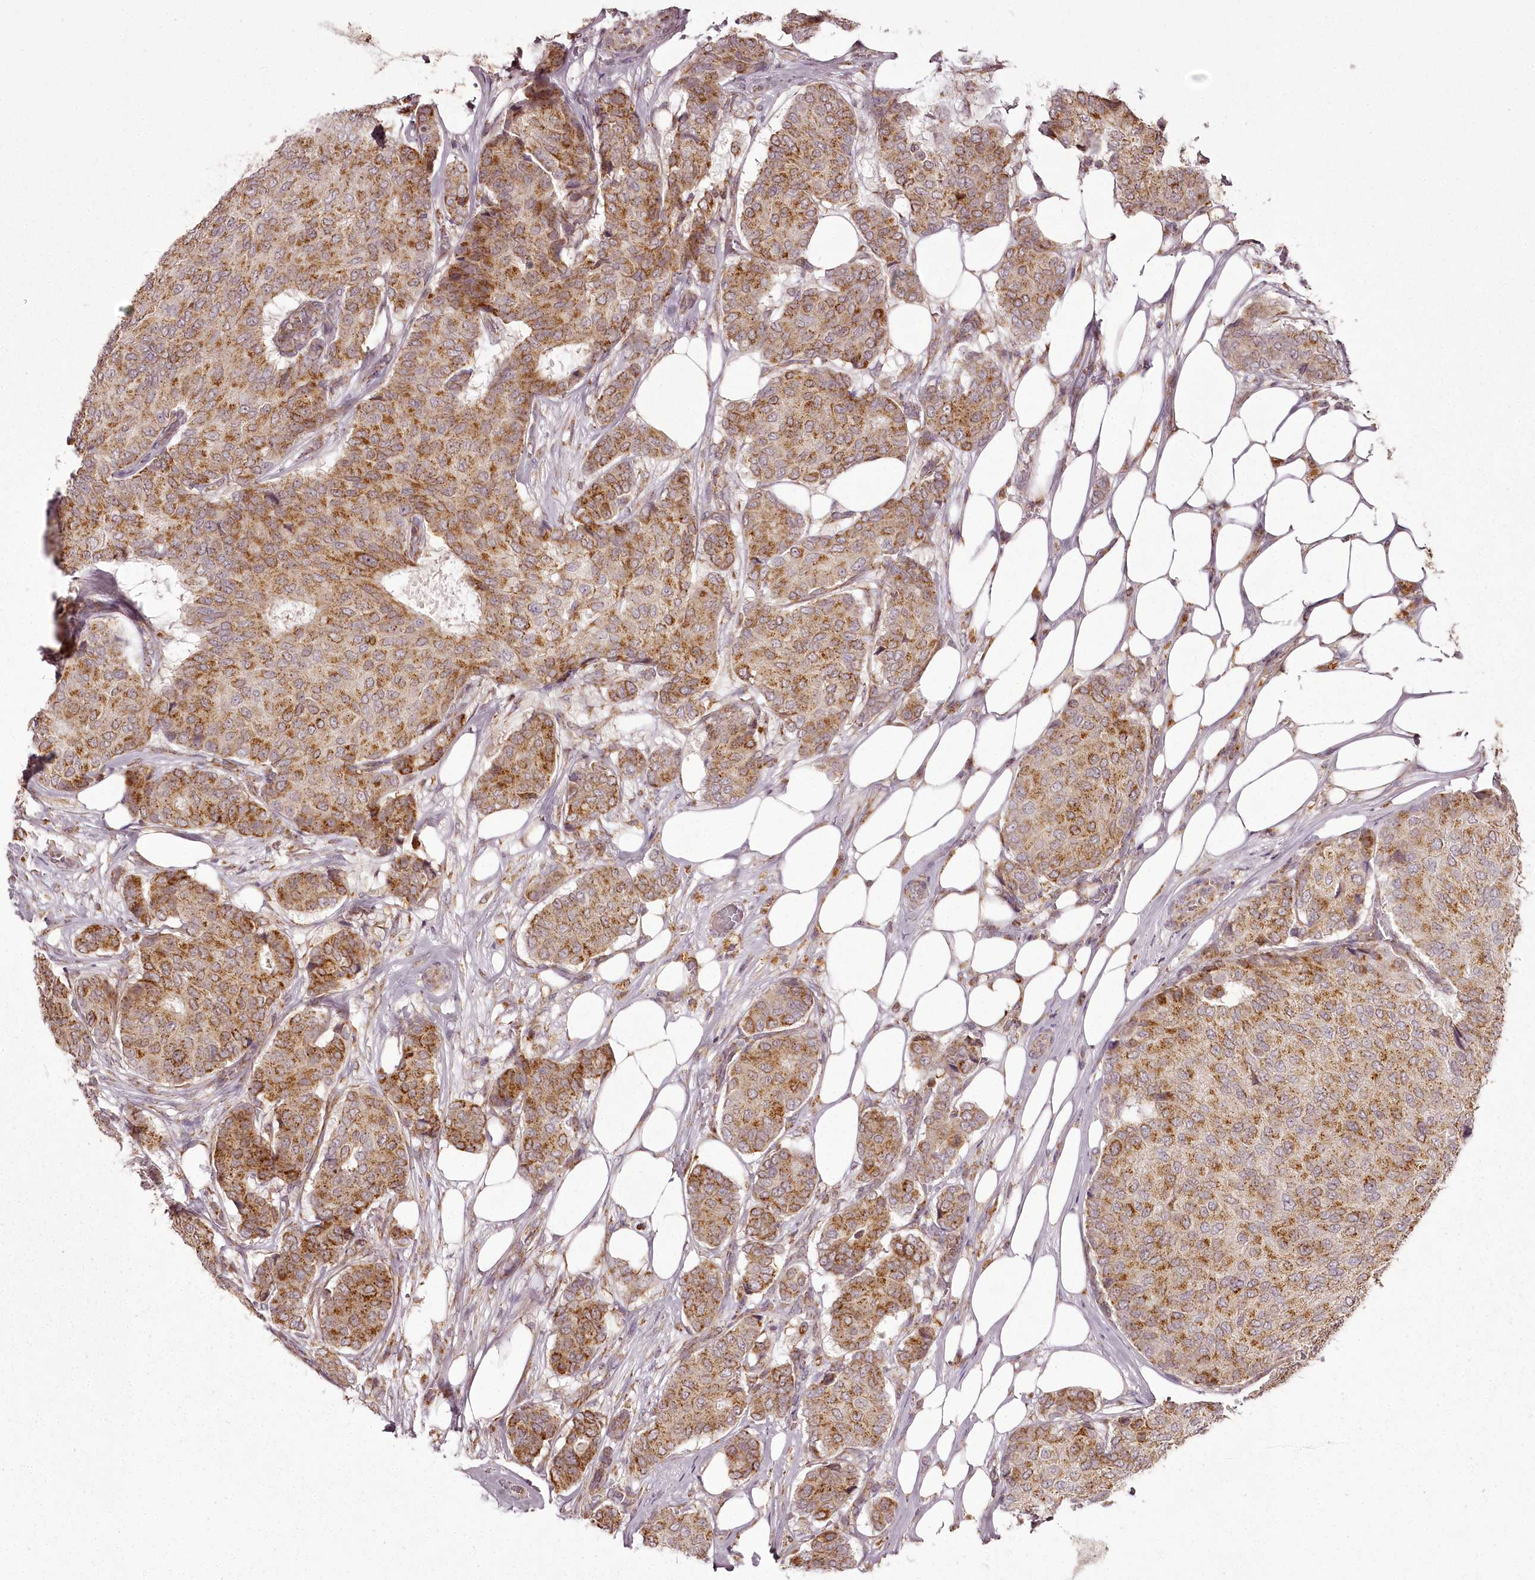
{"staining": {"intensity": "moderate", "quantity": ">75%", "location": "cytoplasmic/membranous"}, "tissue": "breast cancer", "cell_type": "Tumor cells", "image_type": "cancer", "snomed": [{"axis": "morphology", "description": "Duct carcinoma"}, {"axis": "topography", "description": "Breast"}], "caption": "Protein expression analysis of breast infiltrating ductal carcinoma shows moderate cytoplasmic/membranous staining in about >75% of tumor cells.", "gene": "CHCHD2", "patient": {"sex": "female", "age": 75}}